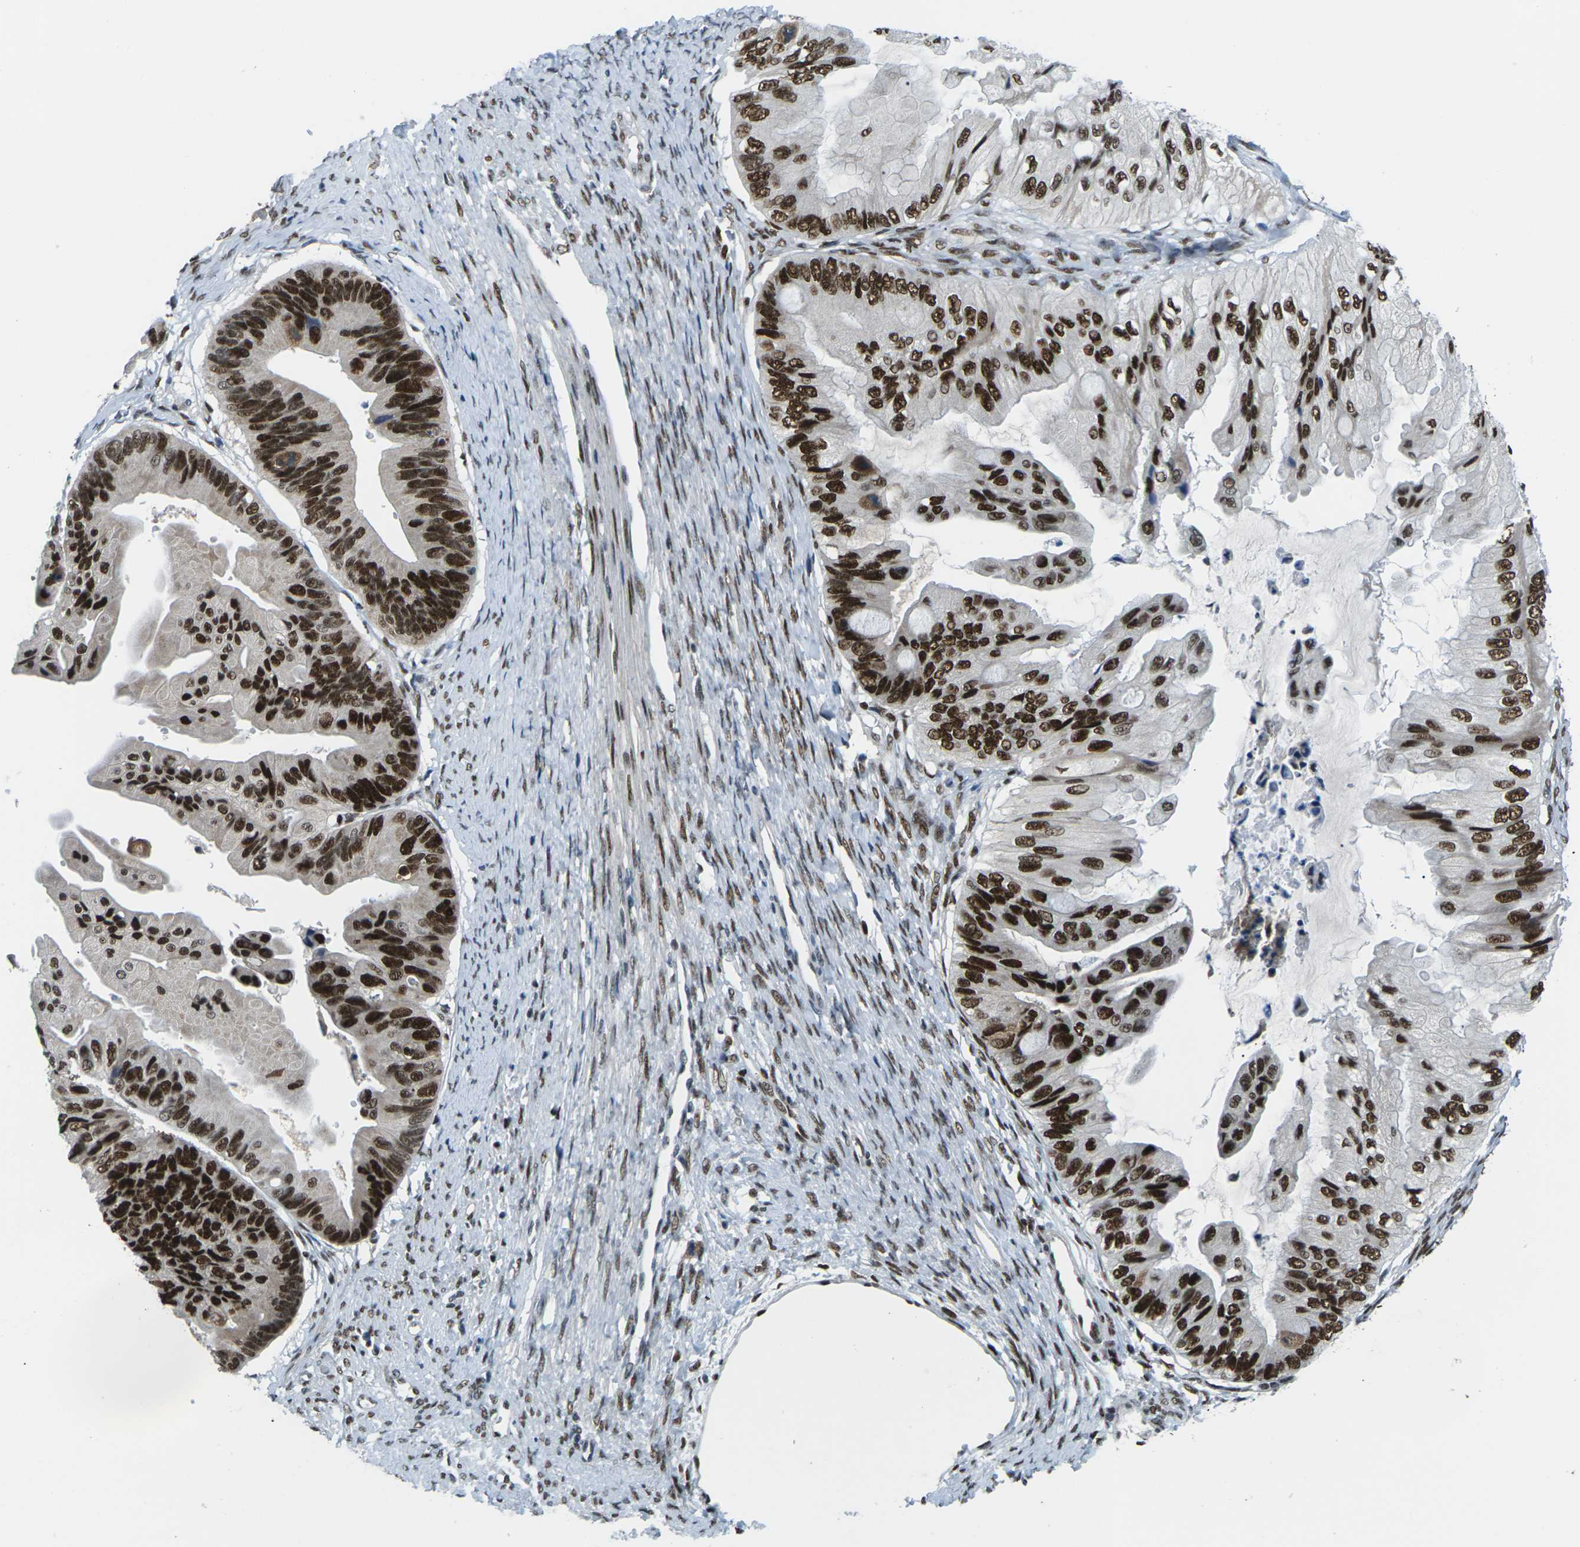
{"staining": {"intensity": "strong", "quantity": ">75%", "location": "nuclear"}, "tissue": "ovarian cancer", "cell_type": "Tumor cells", "image_type": "cancer", "snomed": [{"axis": "morphology", "description": "Cystadenocarcinoma, mucinous, NOS"}, {"axis": "topography", "description": "Ovary"}], "caption": "Ovarian mucinous cystadenocarcinoma stained with DAB (3,3'-diaminobenzidine) immunohistochemistry (IHC) displays high levels of strong nuclear positivity in approximately >75% of tumor cells.", "gene": "PSME3", "patient": {"sex": "female", "age": 61}}